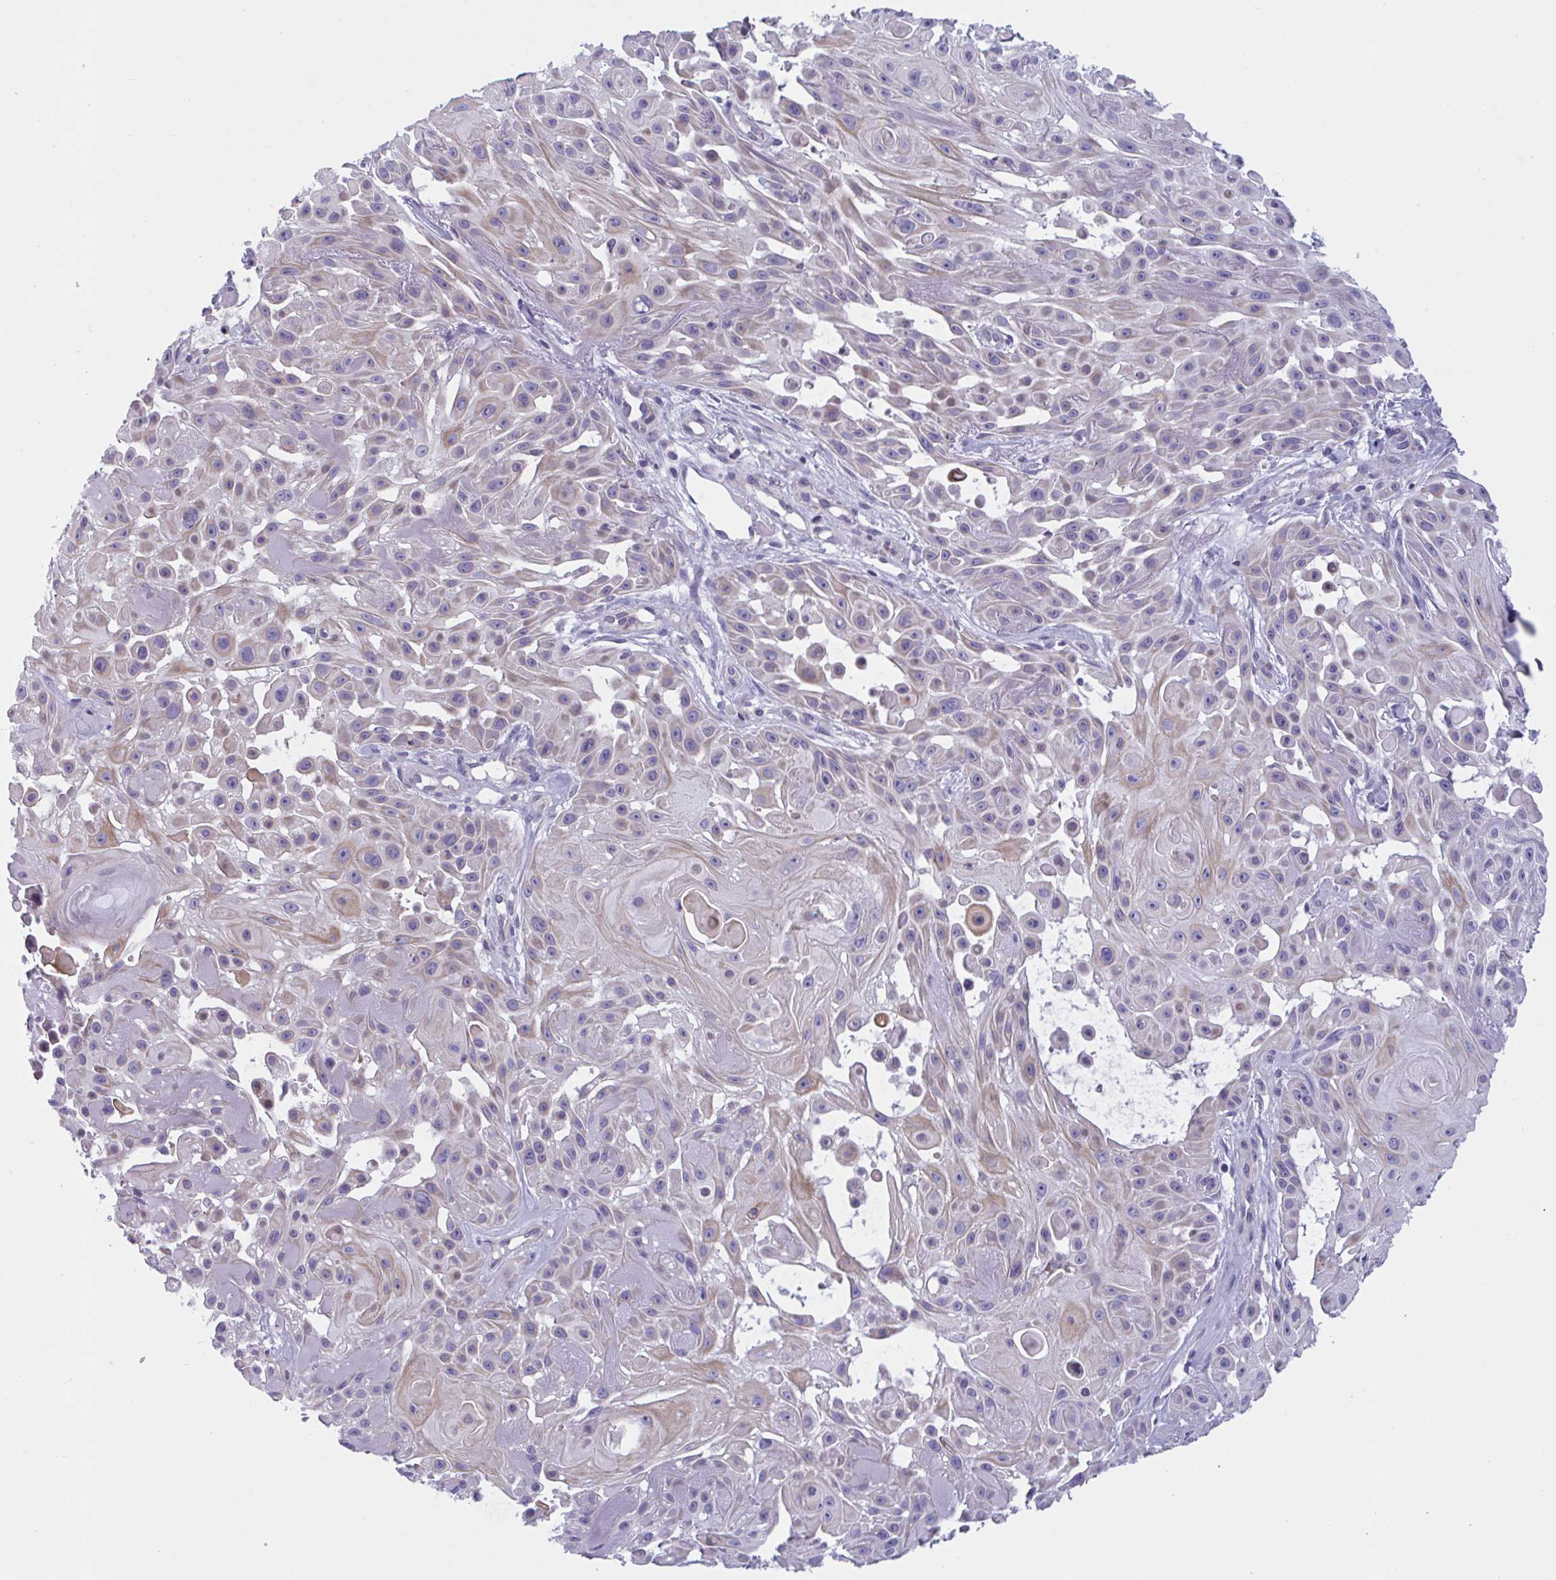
{"staining": {"intensity": "negative", "quantity": "none", "location": "none"}, "tissue": "skin cancer", "cell_type": "Tumor cells", "image_type": "cancer", "snomed": [{"axis": "morphology", "description": "Squamous cell carcinoma, NOS"}, {"axis": "topography", "description": "Skin"}], "caption": "This is an IHC micrograph of human skin cancer. There is no positivity in tumor cells.", "gene": "SNX11", "patient": {"sex": "male", "age": 91}}